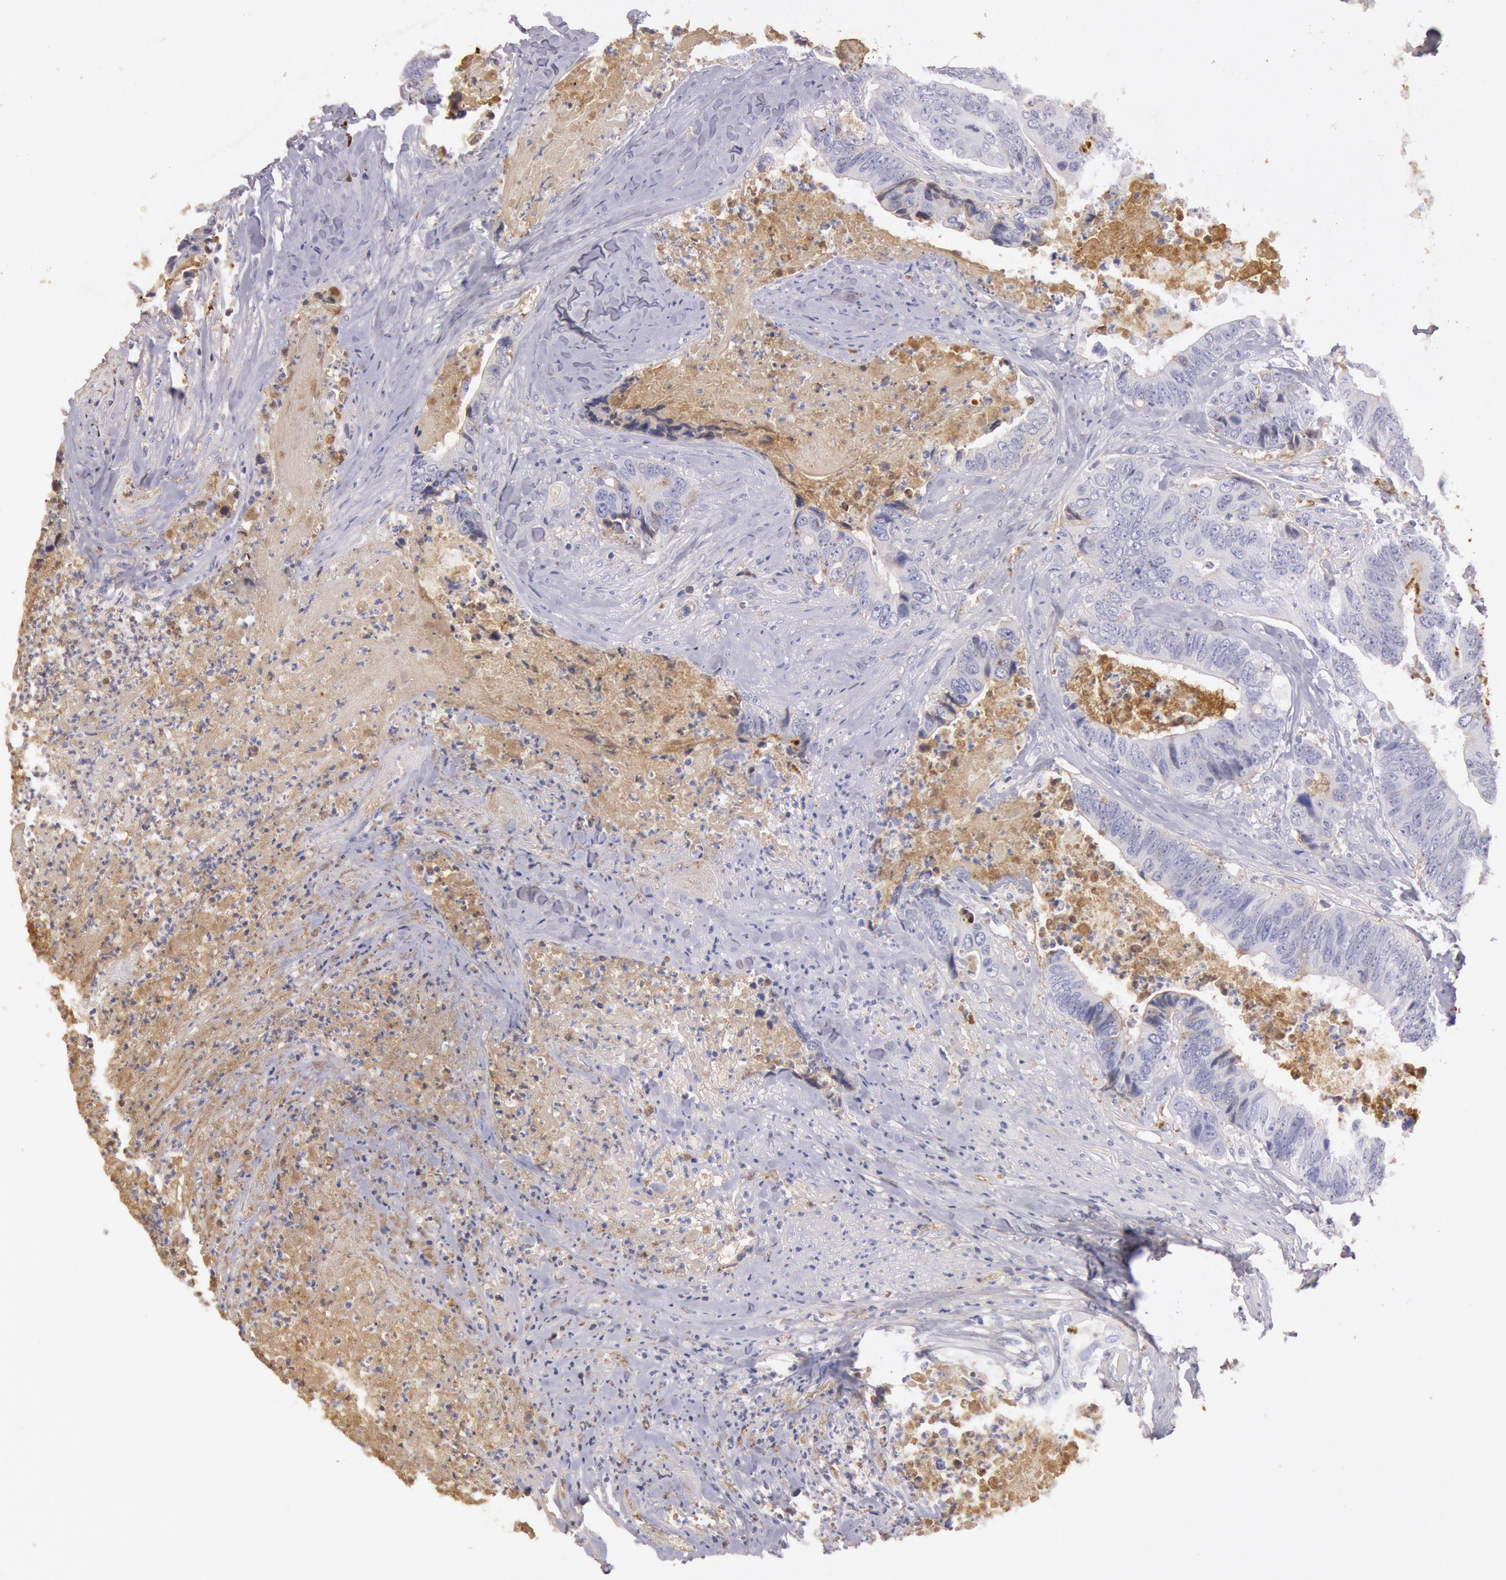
{"staining": {"intensity": "negative", "quantity": "none", "location": "none"}, "tissue": "colorectal cancer", "cell_type": "Tumor cells", "image_type": "cancer", "snomed": [{"axis": "morphology", "description": "Adenocarcinoma, NOS"}, {"axis": "topography", "description": "Rectum"}], "caption": "Immunohistochemistry of human colorectal cancer (adenocarcinoma) demonstrates no expression in tumor cells.", "gene": "IGHA1", "patient": {"sex": "female", "age": 65}}